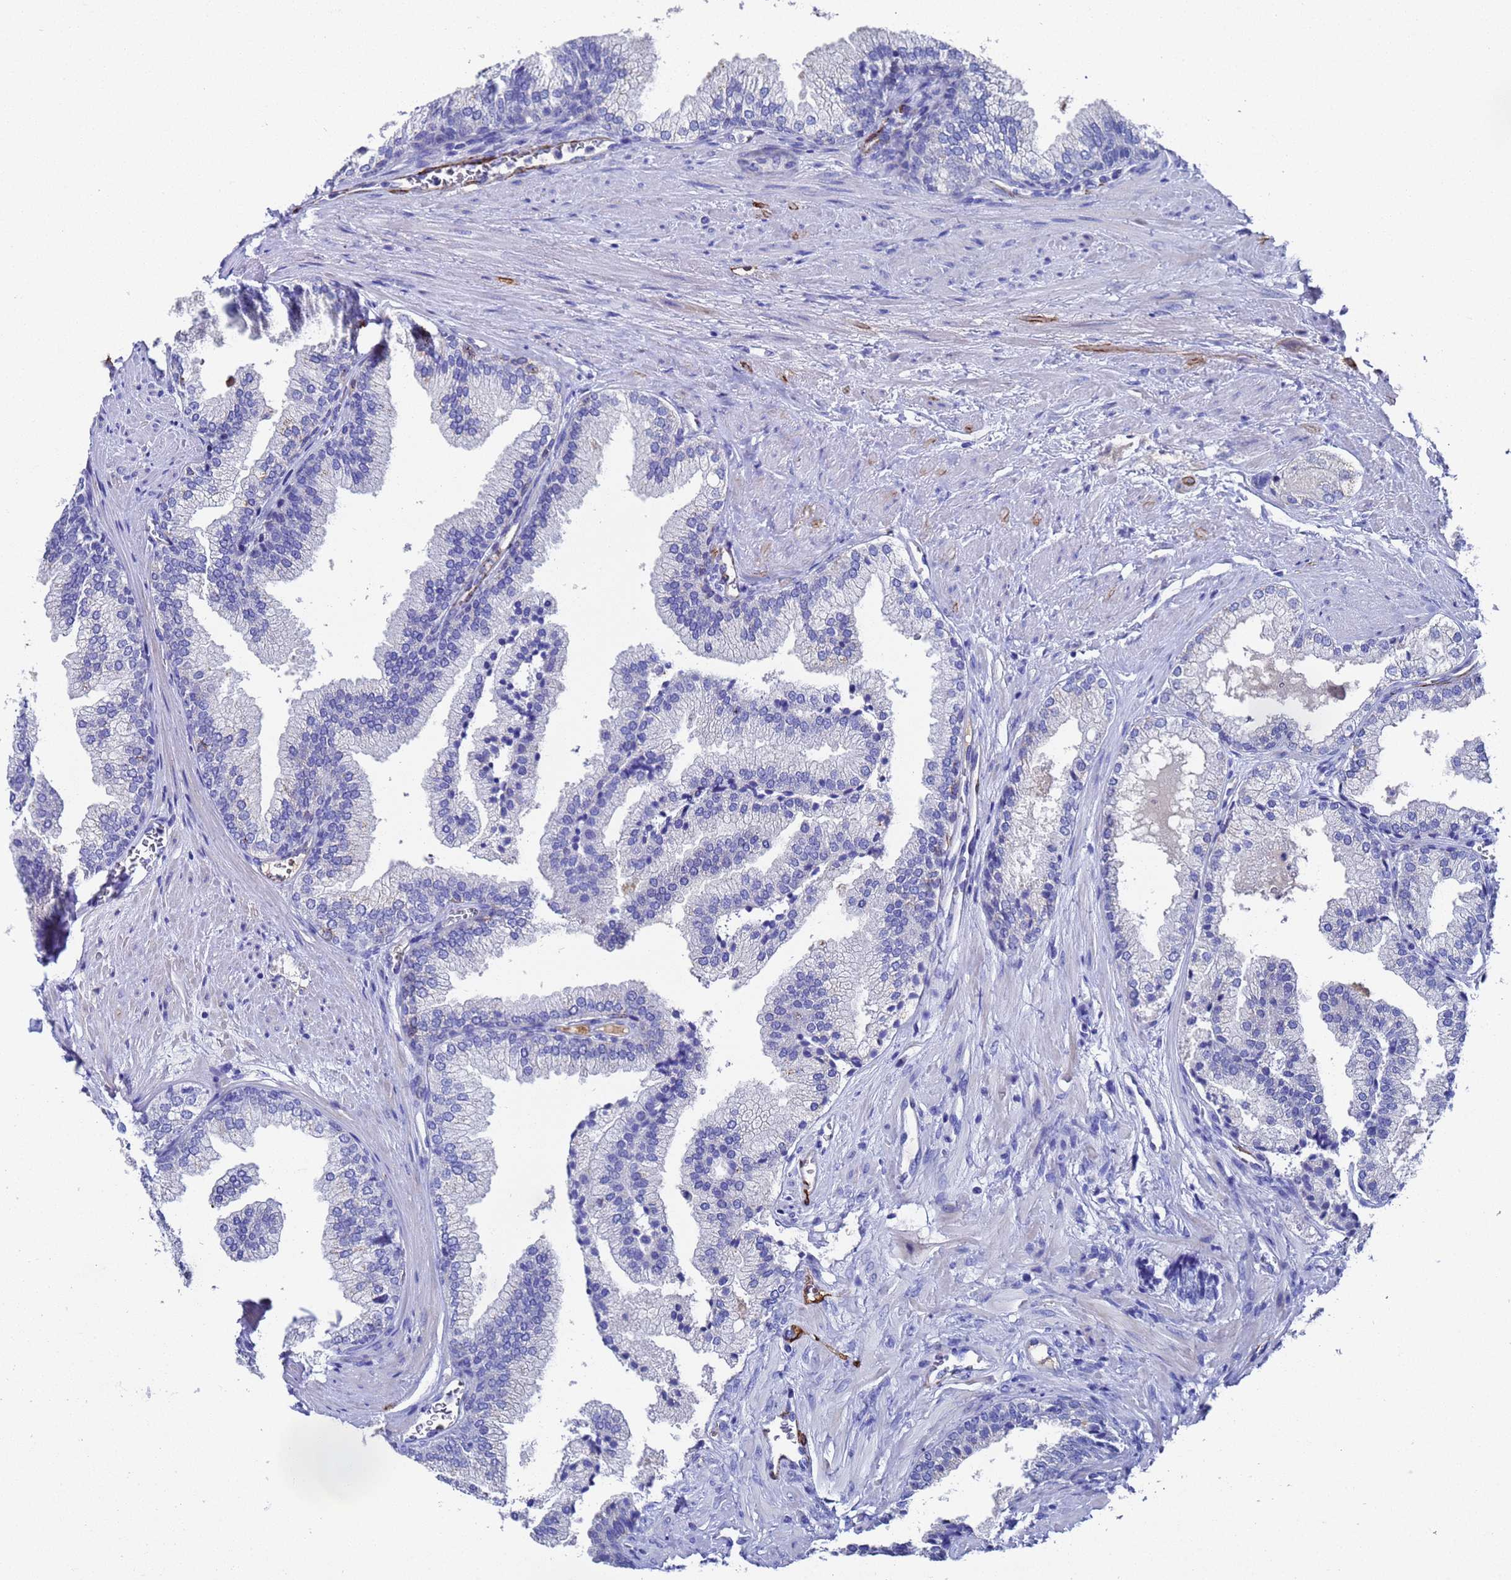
{"staining": {"intensity": "moderate", "quantity": "<25%", "location": "cytoplasmic/membranous"}, "tissue": "prostate", "cell_type": "Glandular cells", "image_type": "normal", "snomed": [{"axis": "morphology", "description": "Normal tissue, NOS"}, {"axis": "topography", "description": "Prostate"}], "caption": "Protein expression analysis of normal prostate exhibits moderate cytoplasmic/membranous positivity in approximately <25% of glandular cells. The protein of interest is shown in brown color, while the nuclei are stained blue.", "gene": "ADIPOQ", "patient": {"sex": "male", "age": 76}}